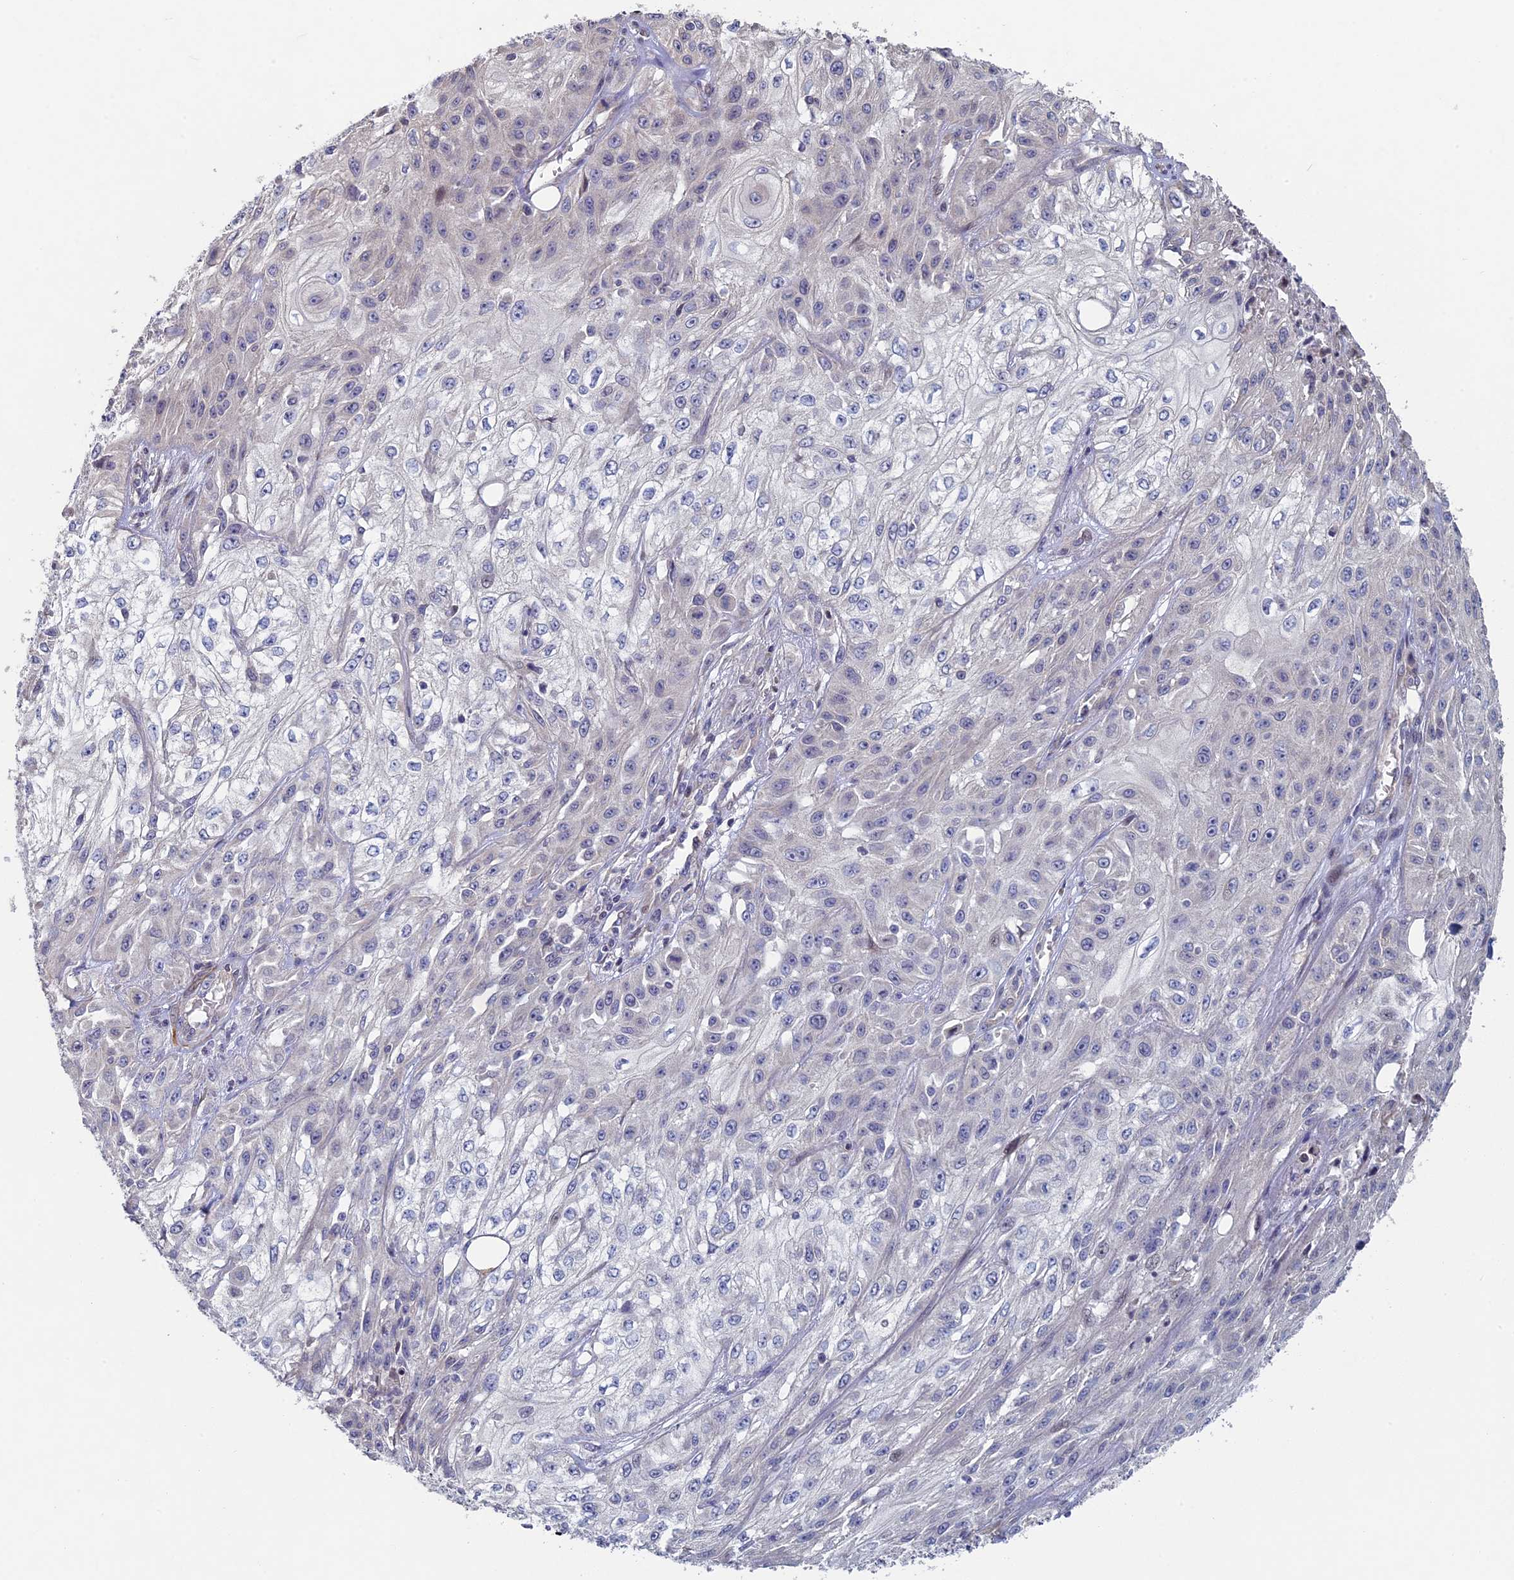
{"staining": {"intensity": "negative", "quantity": "none", "location": "none"}, "tissue": "skin cancer", "cell_type": "Tumor cells", "image_type": "cancer", "snomed": [{"axis": "morphology", "description": "Squamous cell carcinoma, NOS"}, {"axis": "morphology", "description": "Squamous cell carcinoma, metastatic, NOS"}, {"axis": "topography", "description": "Skin"}, {"axis": "topography", "description": "Lymph node"}], "caption": "Immunohistochemistry (IHC) micrograph of human skin metastatic squamous cell carcinoma stained for a protein (brown), which reveals no expression in tumor cells.", "gene": "DIXDC1", "patient": {"sex": "male", "age": 75}}